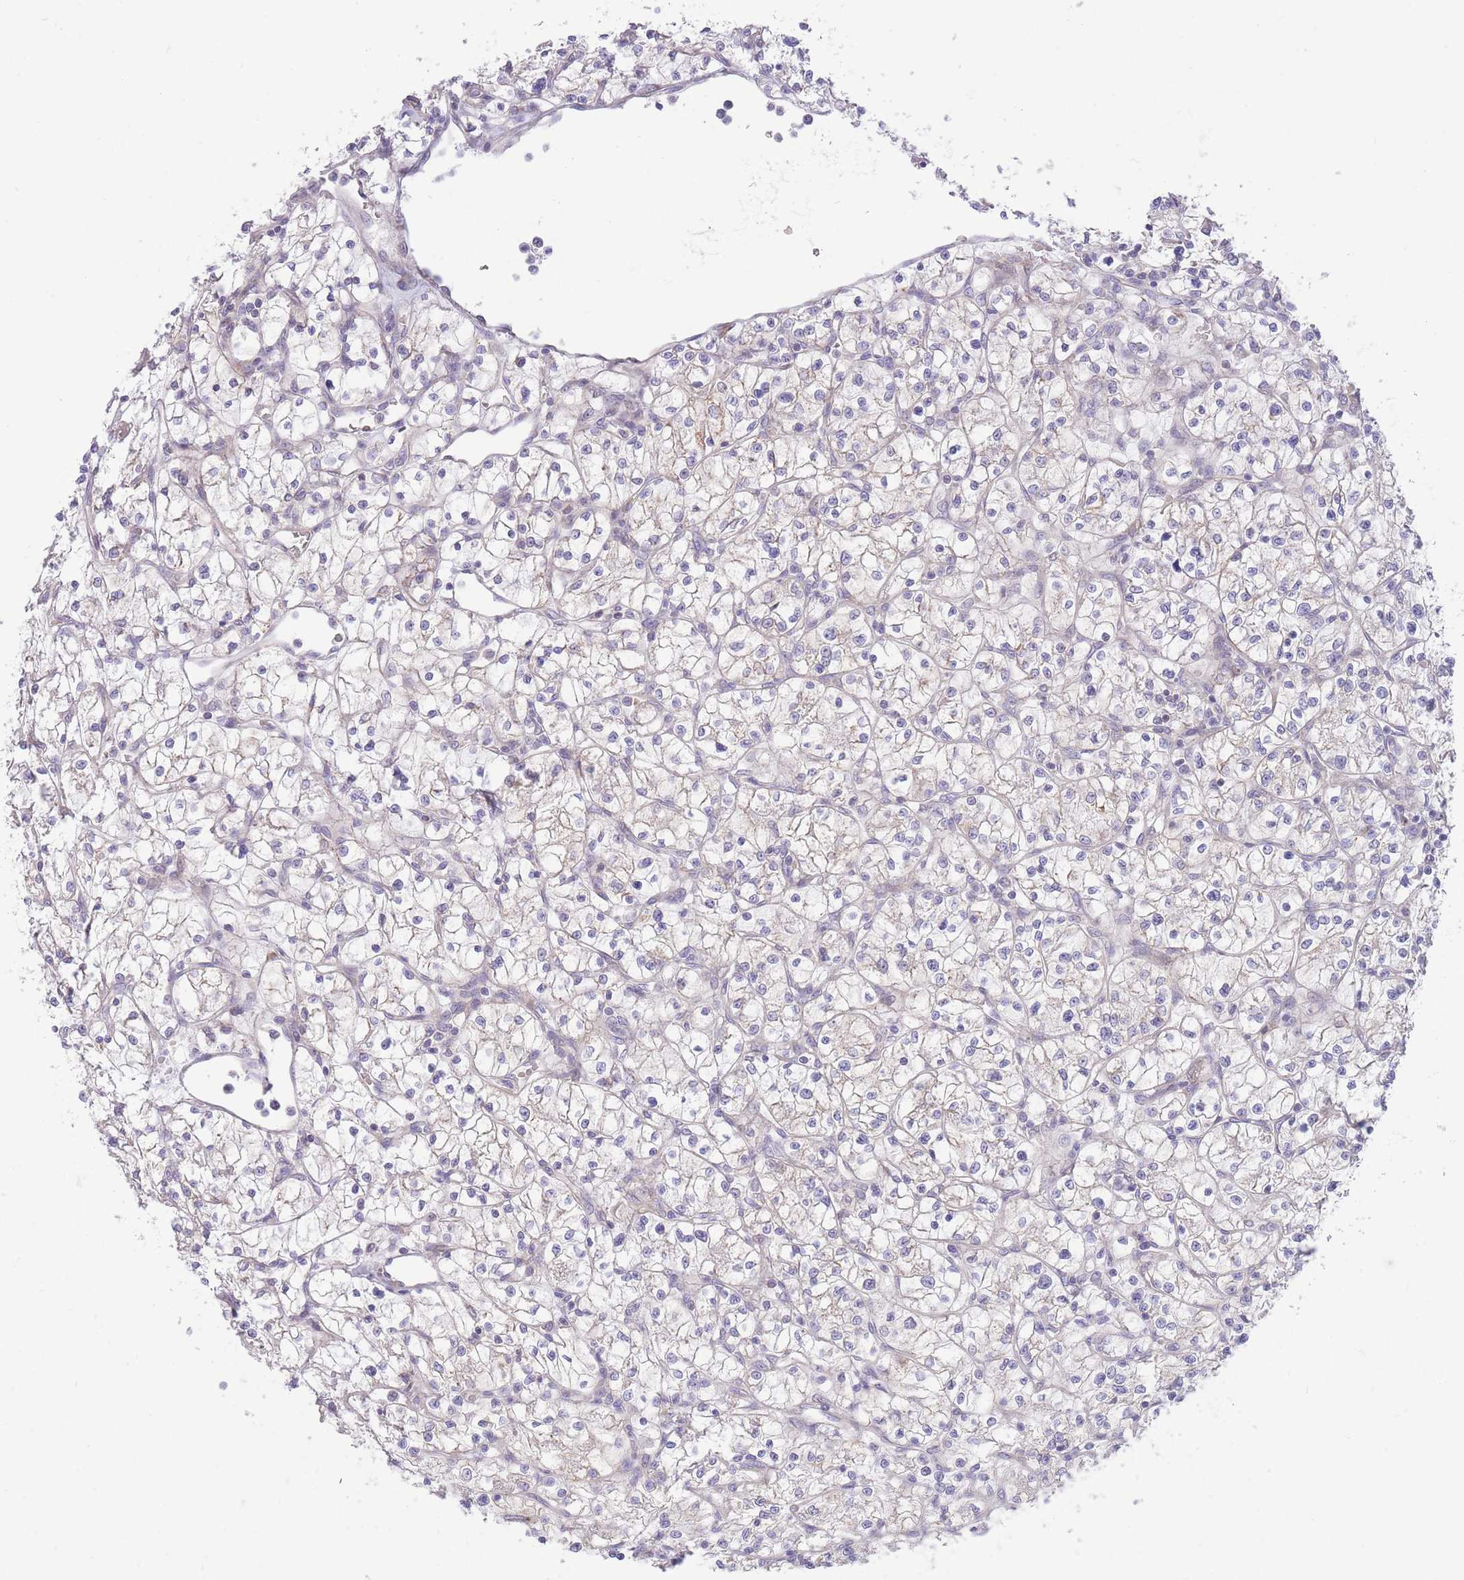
{"staining": {"intensity": "negative", "quantity": "none", "location": "none"}, "tissue": "renal cancer", "cell_type": "Tumor cells", "image_type": "cancer", "snomed": [{"axis": "morphology", "description": "Adenocarcinoma, NOS"}, {"axis": "topography", "description": "Kidney"}], "caption": "DAB immunohistochemical staining of renal cancer reveals no significant expression in tumor cells.", "gene": "BOLA2B", "patient": {"sex": "female", "age": 64}}